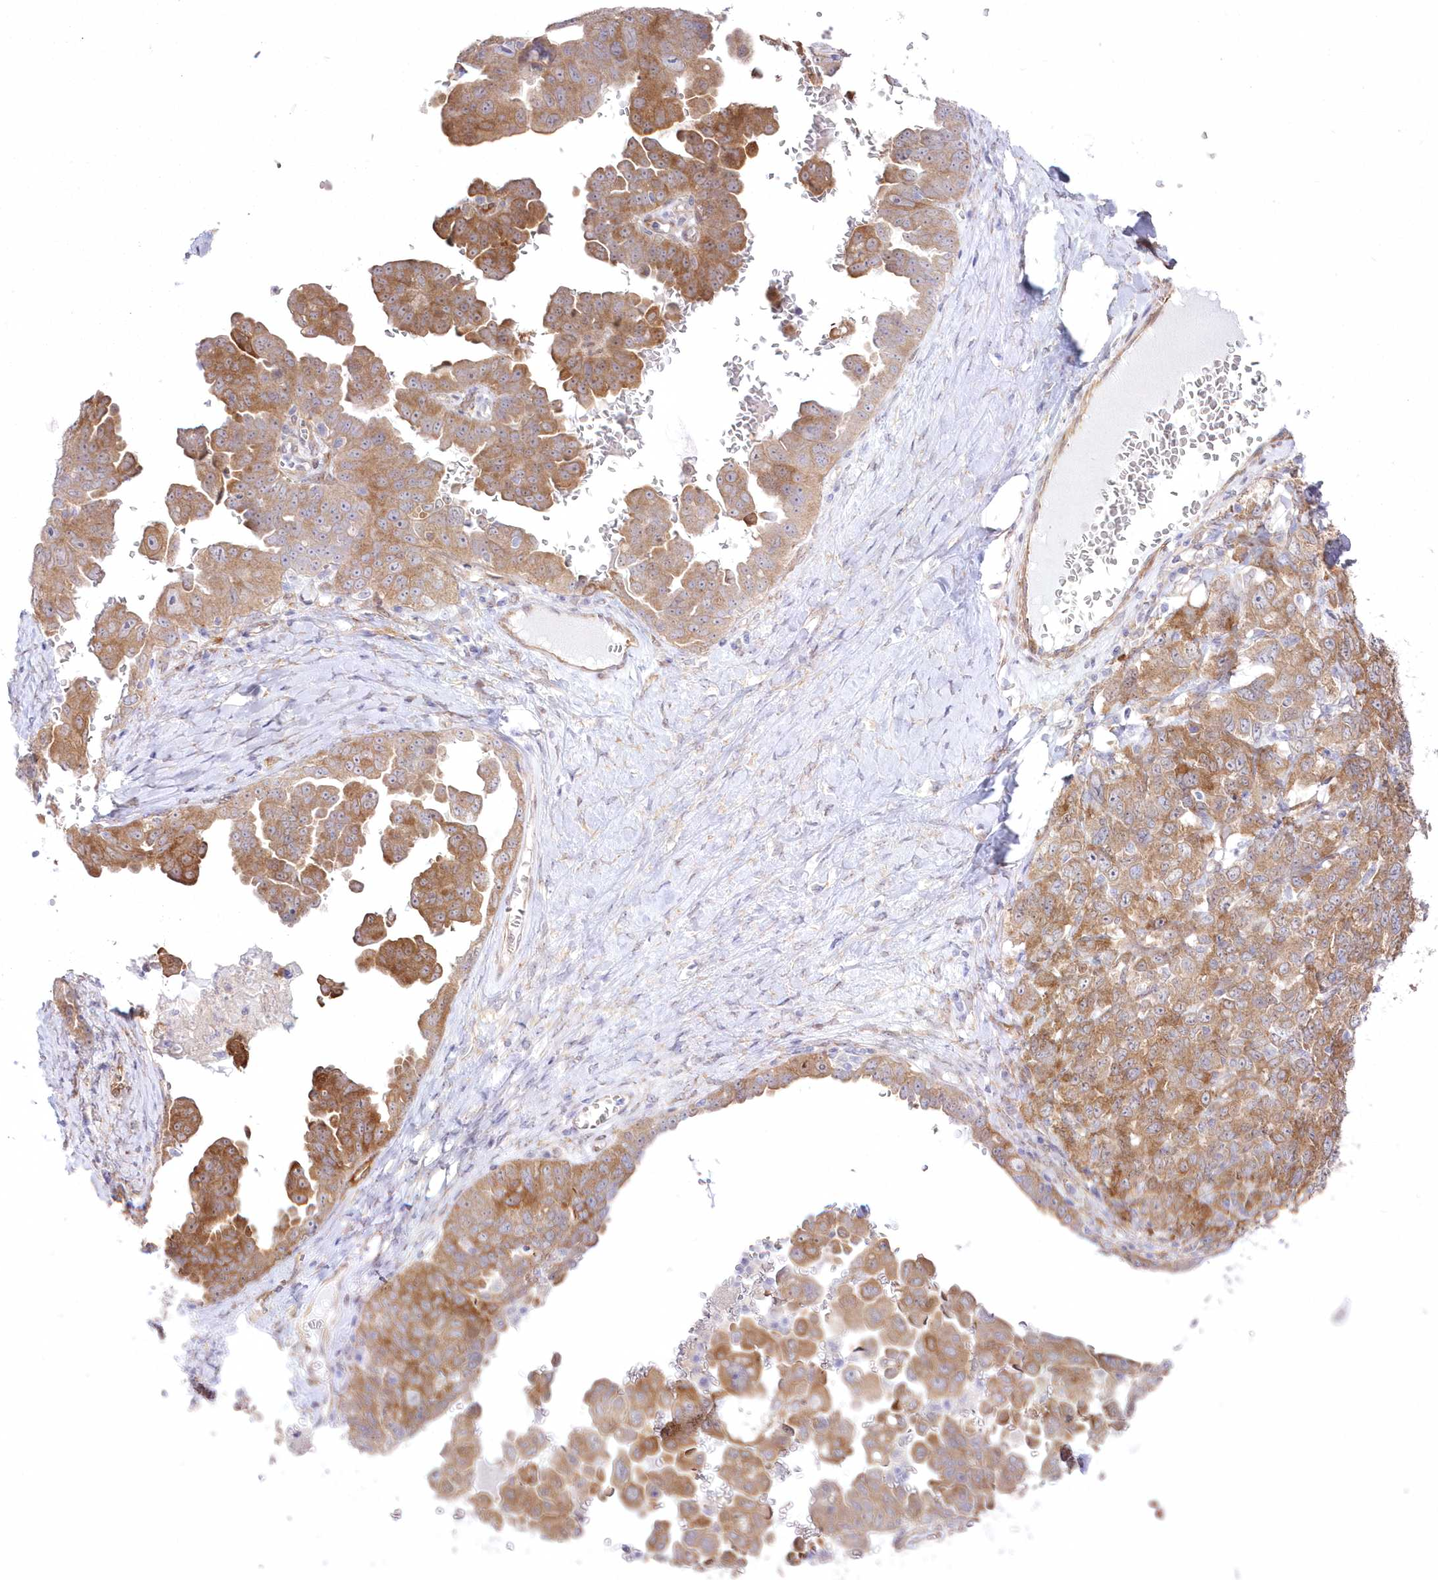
{"staining": {"intensity": "moderate", "quantity": ">75%", "location": "cytoplasmic/membranous"}, "tissue": "ovarian cancer", "cell_type": "Tumor cells", "image_type": "cancer", "snomed": [{"axis": "morphology", "description": "Carcinoma, endometroid"}, {"axis": "topography", "description": "Ovary"}], "caption": "DAB immunohistochemical staining of human ovarian cancer demonstrates moderate cytoplasmic/membranous protein expression in about >75% of tumor cells. (DAB (3,3'-diaminobenzidine) IHC with brightfield microscopy, high magnification).", "gene": "SH3PXD2B", "patient": {"sex": "female", "age": 62}}